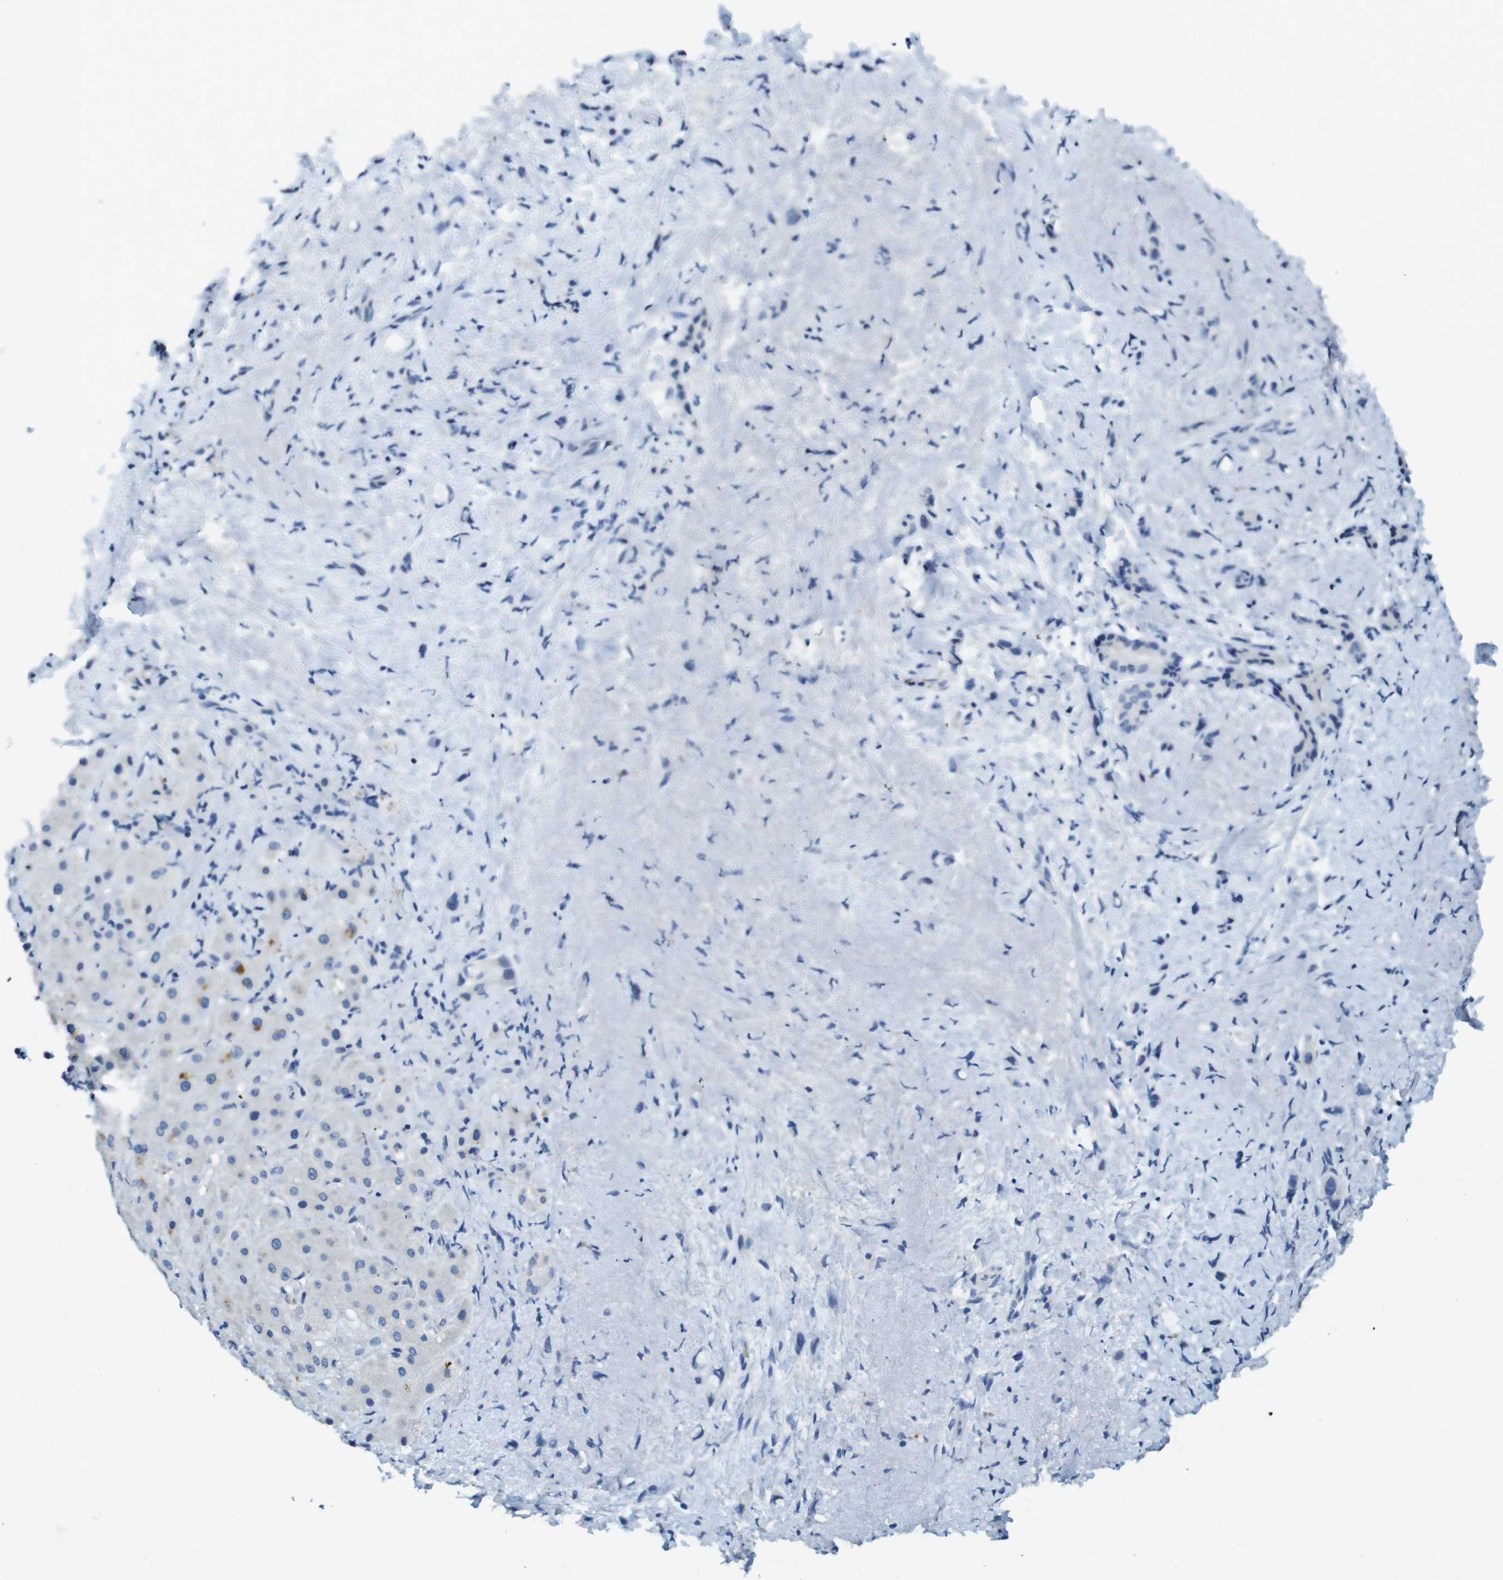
{"staining": {"intensity": "negative", "quantity": "none", "location": "none"}, "tissue": "liver cancer", "cell_type": "Tumor cells", "image_type": "cancer", "snomed": [{"axis": "morphology", "description": "Cholangiocarcinoma"}, {"axis": "topography", "description": "Liver"}], "caption": "This micrograph is of liver cholangiocarcinoma stained with immunohistochemistry (IHC) to label a protein in brown with the nuclei are counter-stained blue. There is no positivity in tumor cells.", "gene": "CD320", "patient": {"sex": "female", "age": 65}}